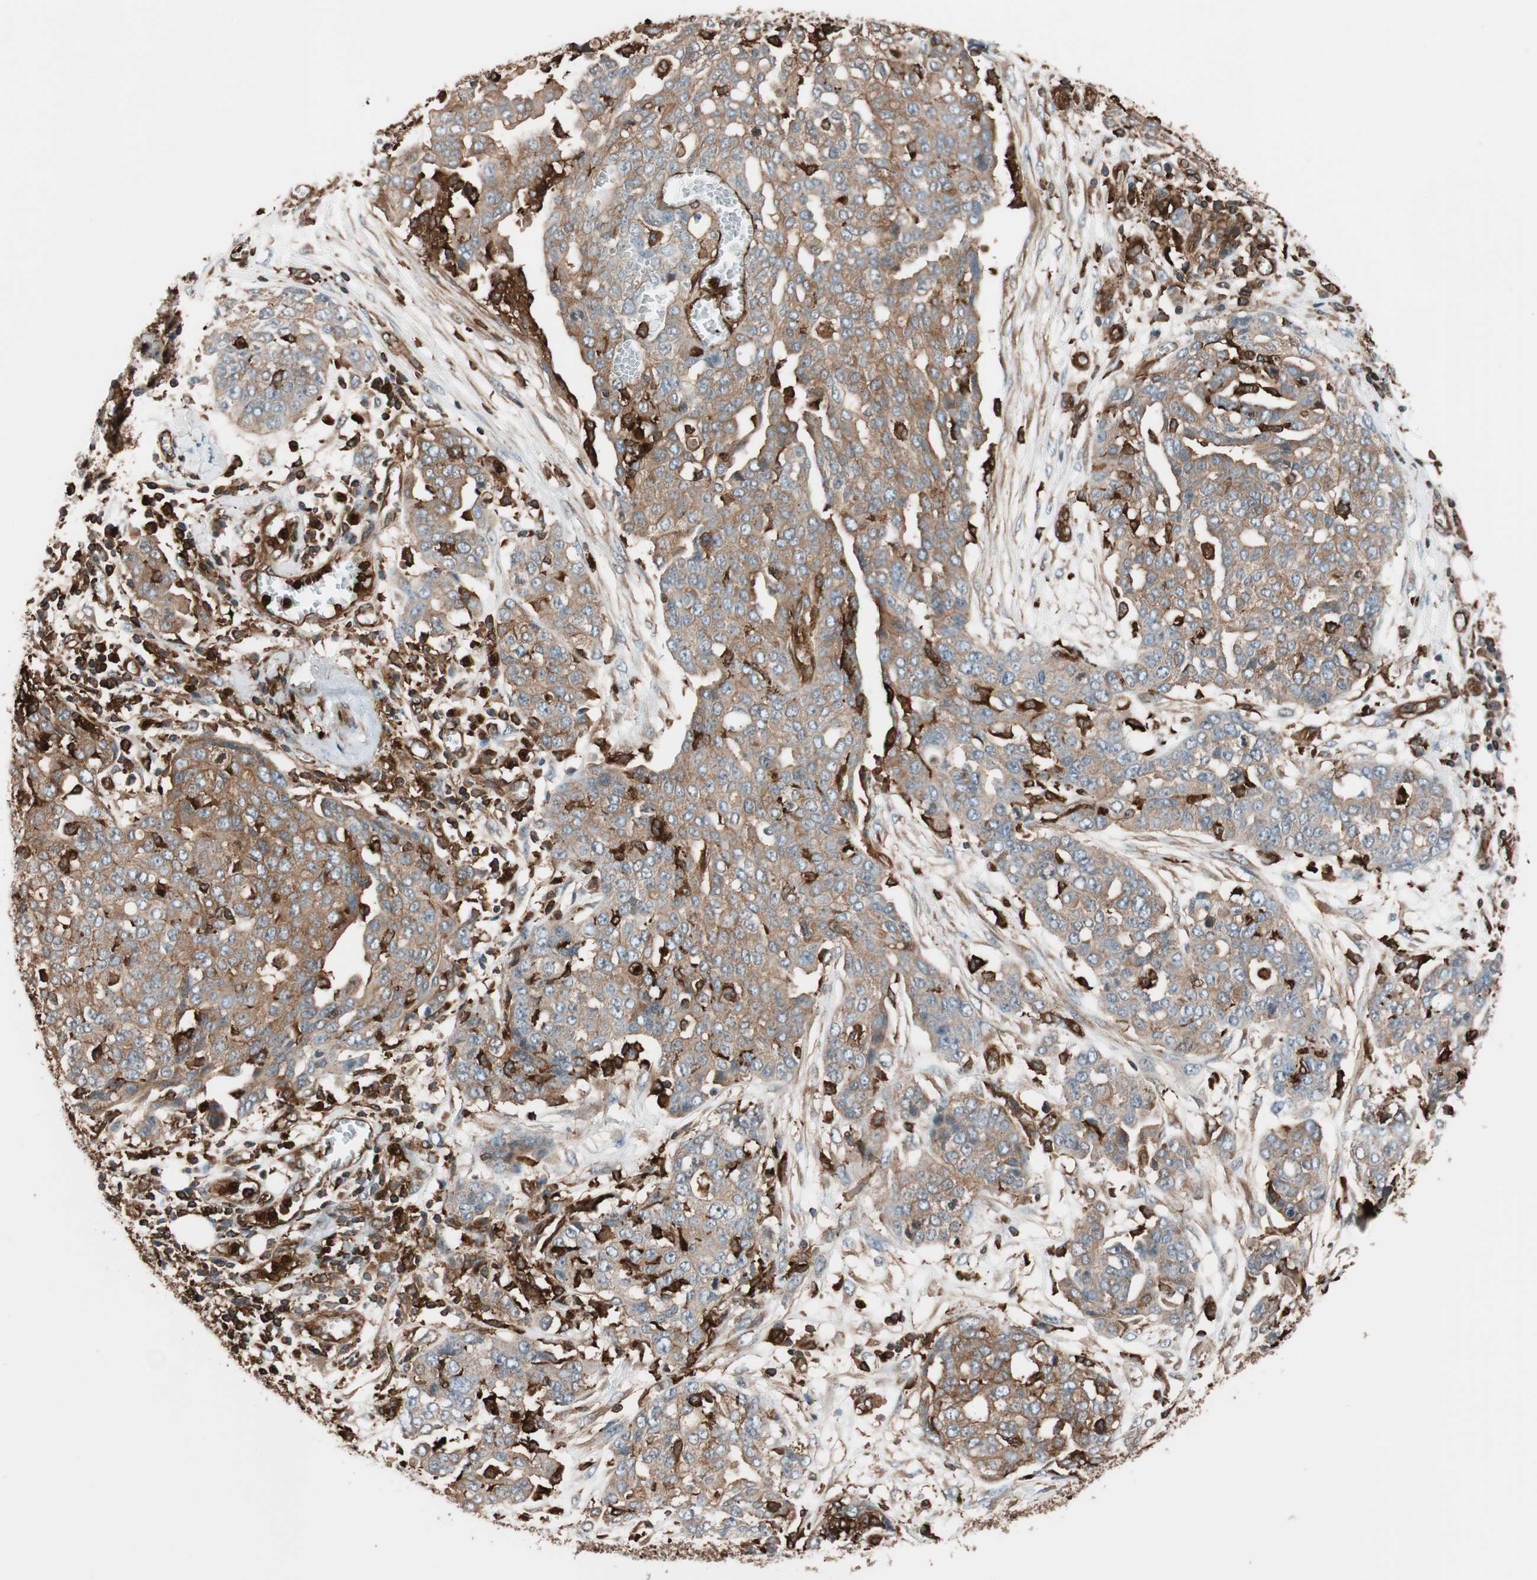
{"staining": {"intensity": "moderate", "quantity": ">75%", "location": "cytoplasmic/membranous"}, "tissue": "ovarian cancer", "cell_type": "Tumor cells", "image_type": "cancer", "snomed": [{"axis": "morphology", "description": "Cystadenocarcinoma, serous, NOS"}, {"axis": "topography", "description": "Soft tissue"}, {"axis": "topography", "description": "Ovary"}], "caption": "IHC image of serous cystadenocarcinoma (ovarian) stained for a protein (brown), which displays medium levels of moderate cytoplasmic/membranous staining in about >75% of tumor cells.", "gene": "VASP", "patient": {"sex": "female", "age": 57}}